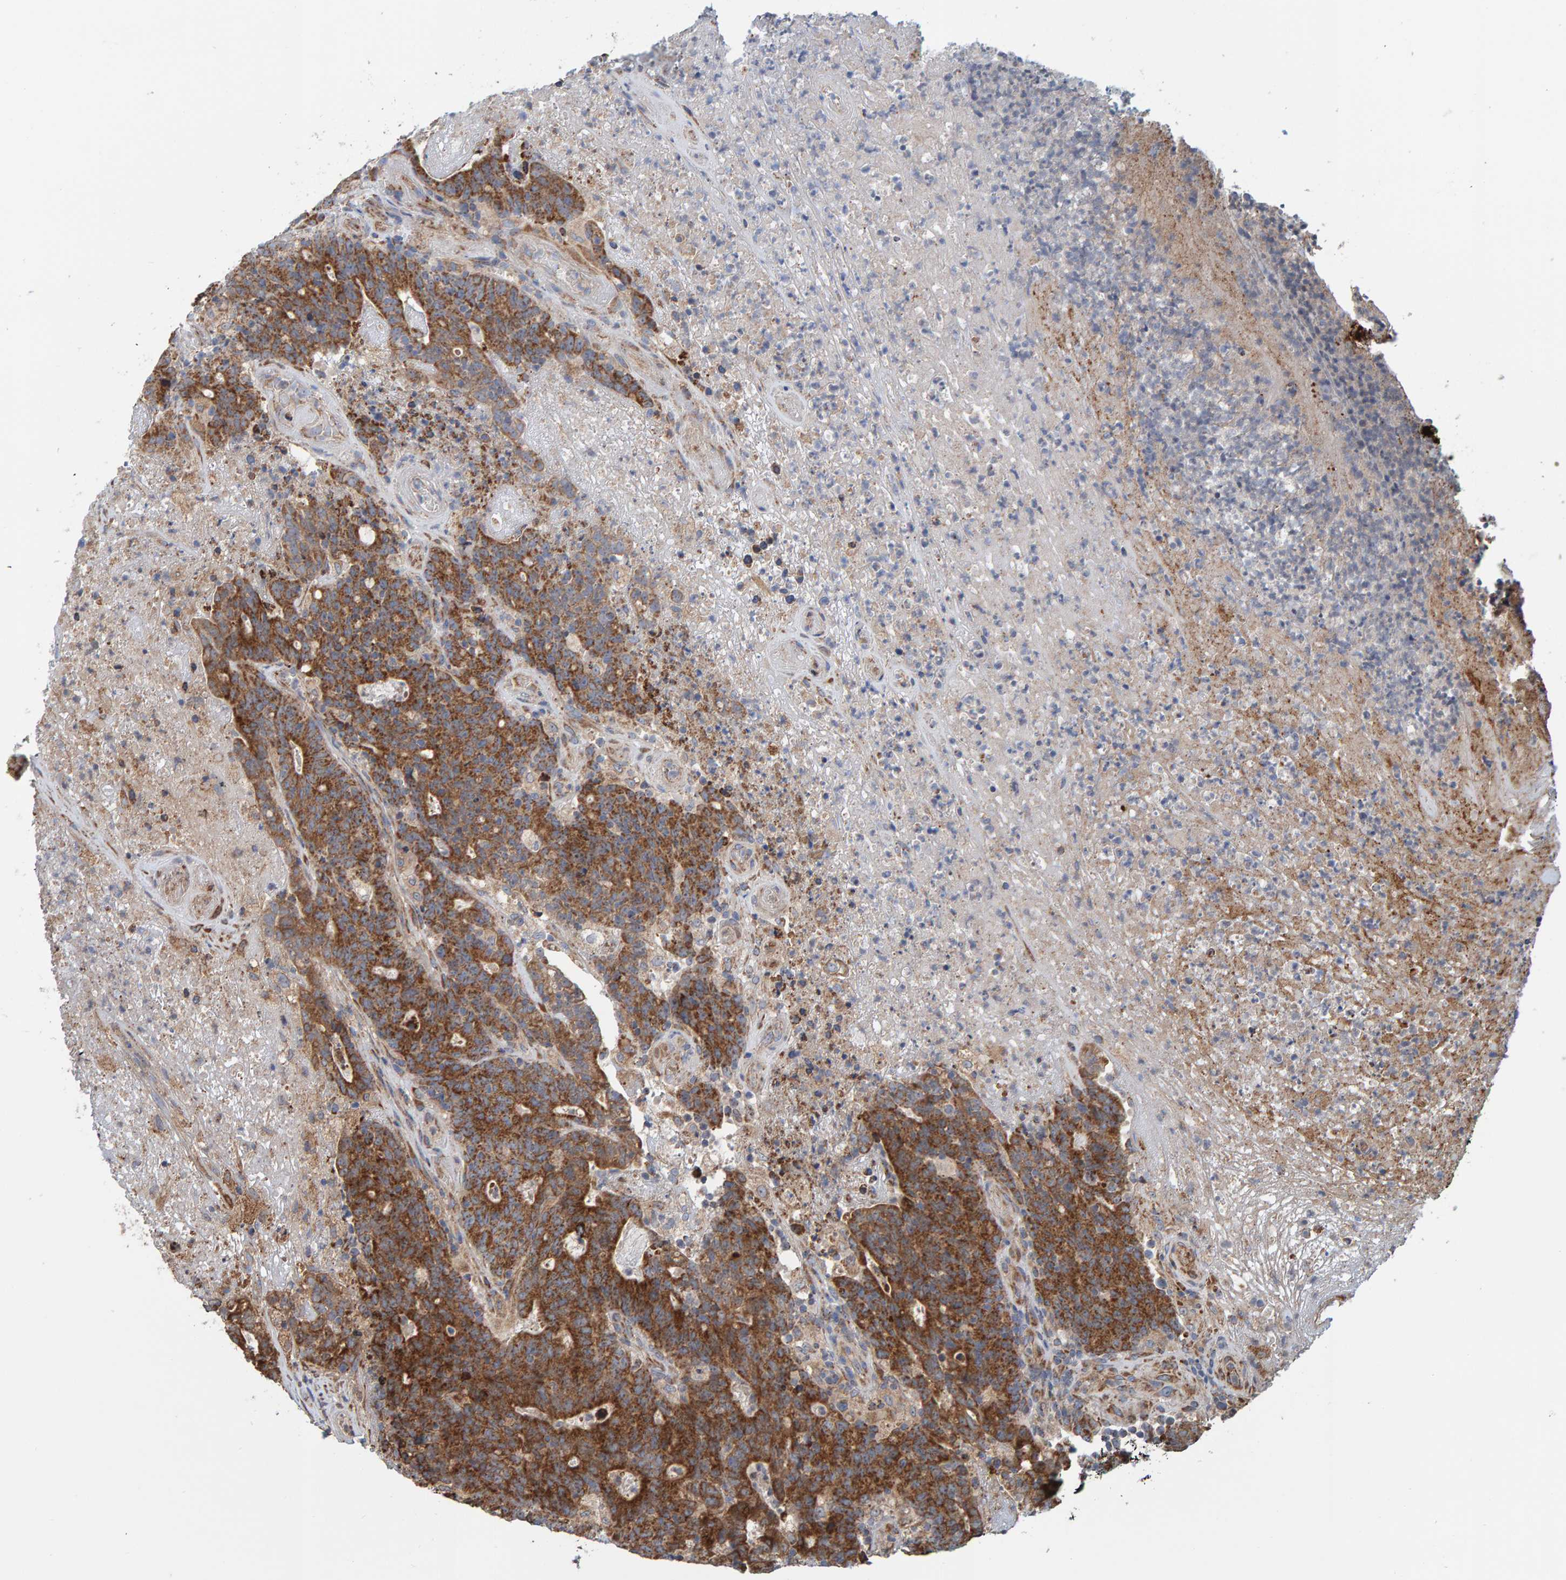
{"staining": {"intensity": "strong", "quantity": ">75%", "location": "cytoplasmic/membranous"}, "tissue": "colorectal cancer", "cell_type": "Tumor cells", "image_type": "cancer", "snomed": [{"axis": "morphology", "description": "Normal tissue, NOS"}, {"axis": "morphology", "description": "Adenocarcinoma, NOS"}, {"axis": "topography", "description": "Colon"}], "caption": "This is an image of immunohistochemistry (IHC) staining of colorectal cancer, which shows strong positivity in the cytoplasmic/membranous of tumor cells.", "gene": "MRPL45", "patient": {"sex": "female", "age": 75}}